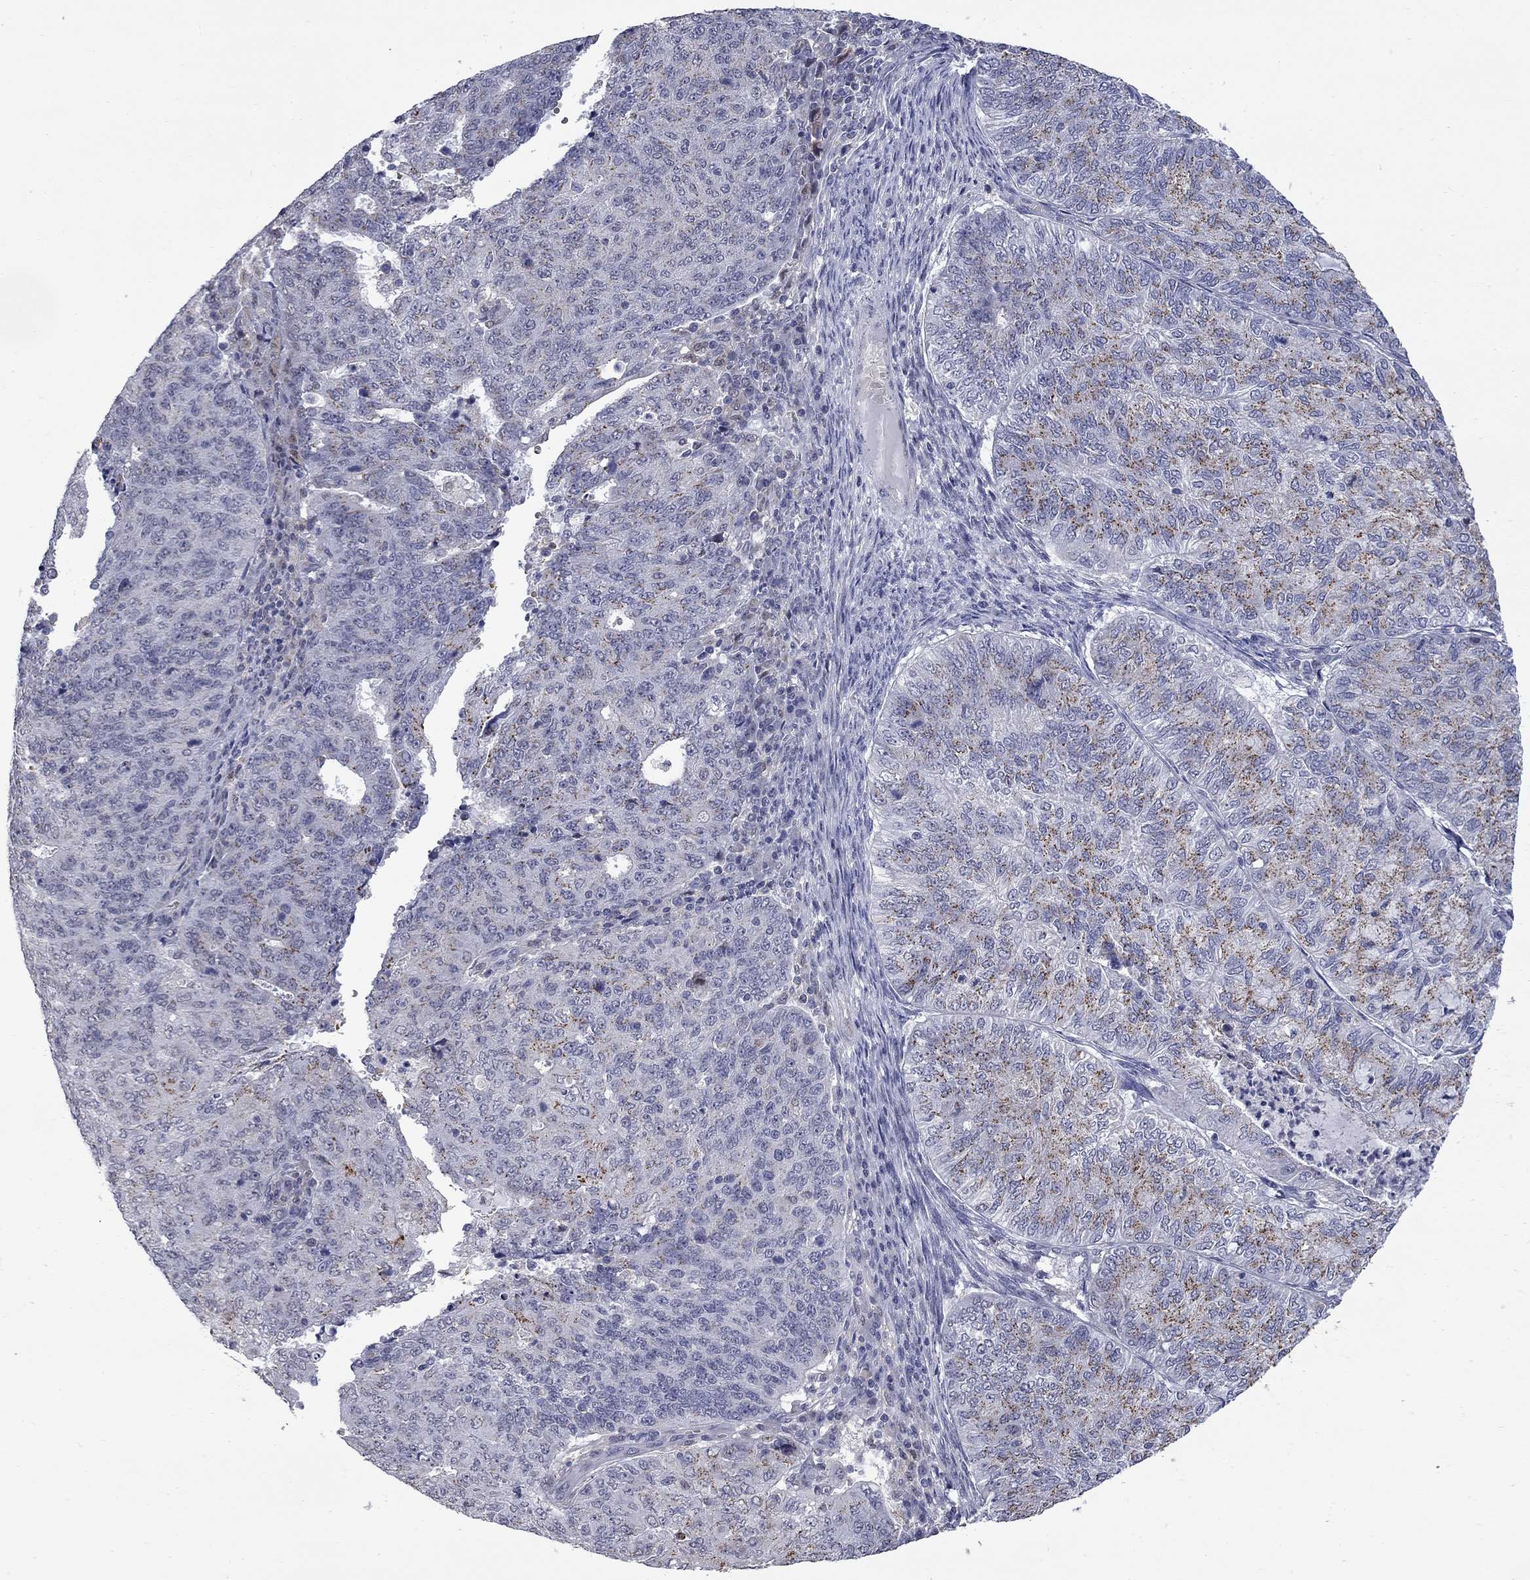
{"staining": {"intensity": "moderate", "quantity": "25%-75%", "location": "cytoplasmic/membranous"}, "tissue": "endometrial cancer", "cell_type": "Tumor cells", "image_type": "cancer", "snomed": [{"axis": "morphology", "description": "Adenocarcinoma, NOS"}, {"axis": "topography", "description": "Endometrium"}], "caption": "IHC of human endometrial cancer (adenocarcinoma) exhibits medium levels of moderate cytoplasmic/membranous expression in about 25%-75% of tumor cells.", "gene": "HTR4", "patient": {"sex": "female", "age": 82}}